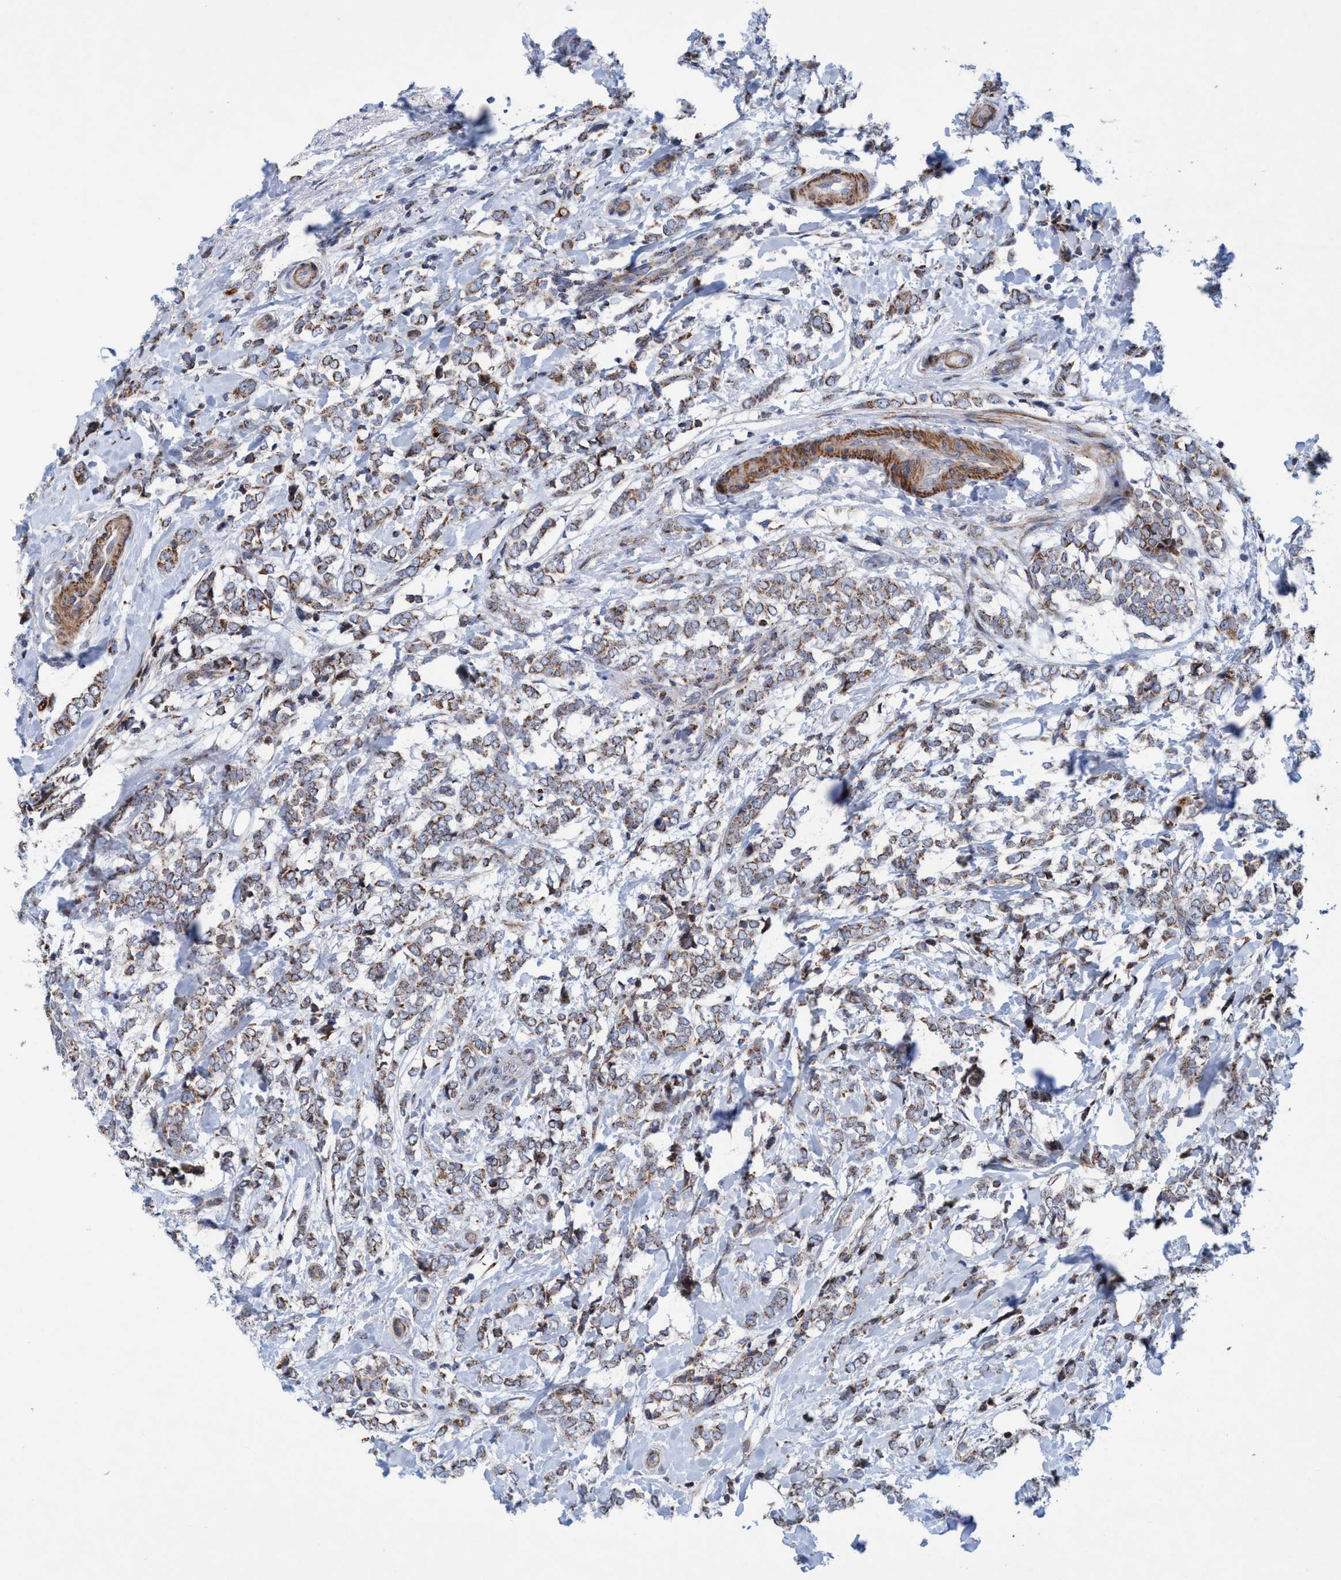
{"staining": {"intensity": "moderate", "quantity": ">75%", "location": "cytoplasmic/membranous"}, "tissue": "breast cancer", "cell_type": "Tumor cells", "image_type": "cancer", "snomed": [{"axis": "morphology", "description": "Normal tissue, NOS"}, {"axis": "morphology", "description": "Lobular carcinoma"}, {"axis": "topography", "description": "Breast"}], "caption": "Protein expression analysis of breast lobular carcinoma exhibits moderate cytoplasmic/membranous expression in about >75% of tumor cells. Using DAB (3,3'-diaminobenzidine) (brown) and hematoxylin (blue) stains, captured at high magnification using brightfield microscopy.", "gene": "POLR1F", "patient": {"sex": "female", "age": 47}}